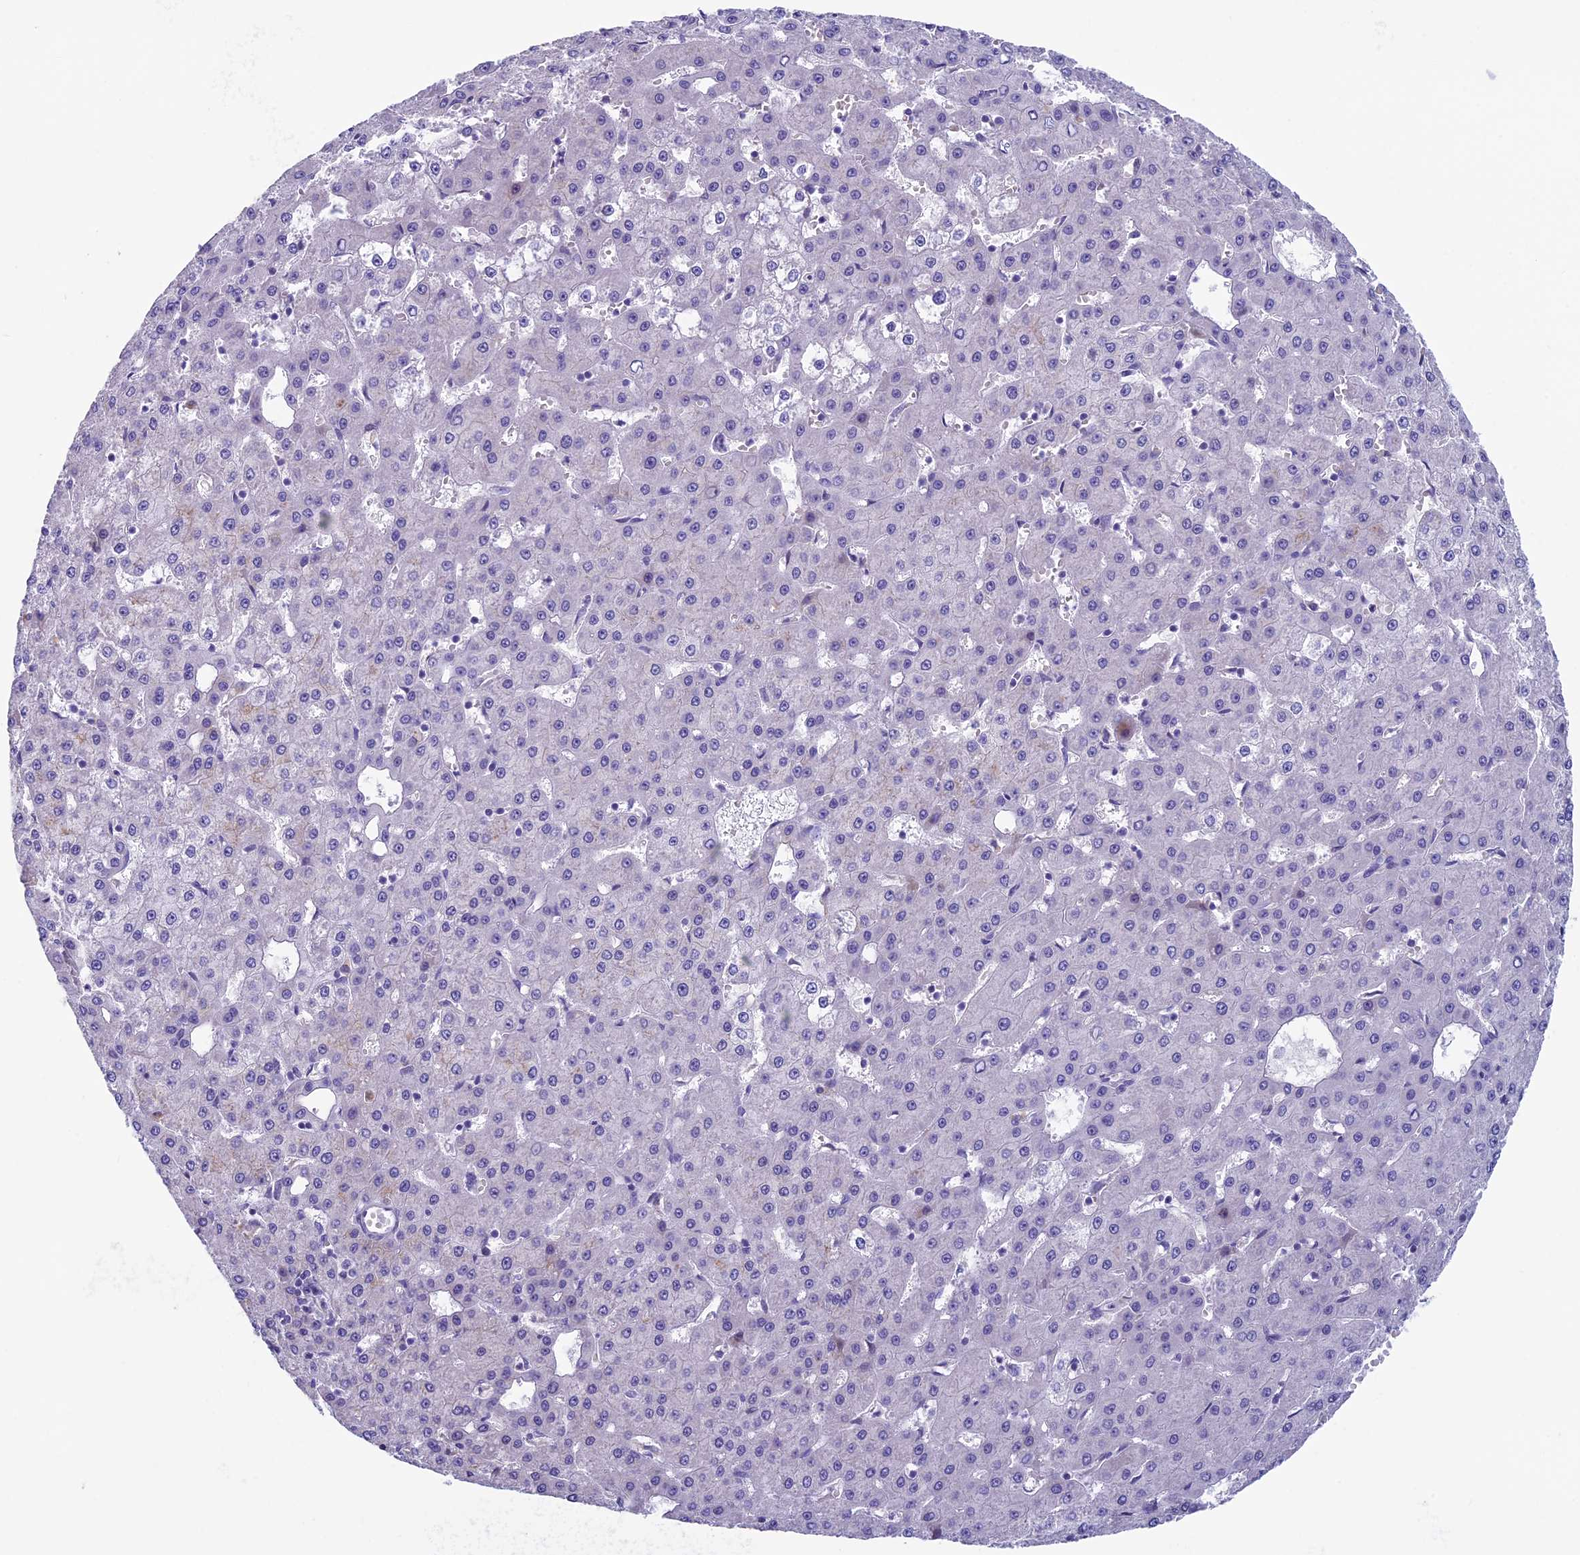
{"staining": {"intensity": "negative", "quantity": "none", "location": "none"}, "tissue": "liver cancer", "cell_type": "Tumor cells", "image_type": "cancer", "snomed": [{"axis": "morphology", "description": "Carcinoma, Hepatocellular, NOS"}, {"axis": "topography", "description": "Liver"}], "caption": "Image shows no protein expression in tumor cells of liver cancer tissue.", "gene": "ZNF563", "patient": {"sex": "male", "age": 47}}